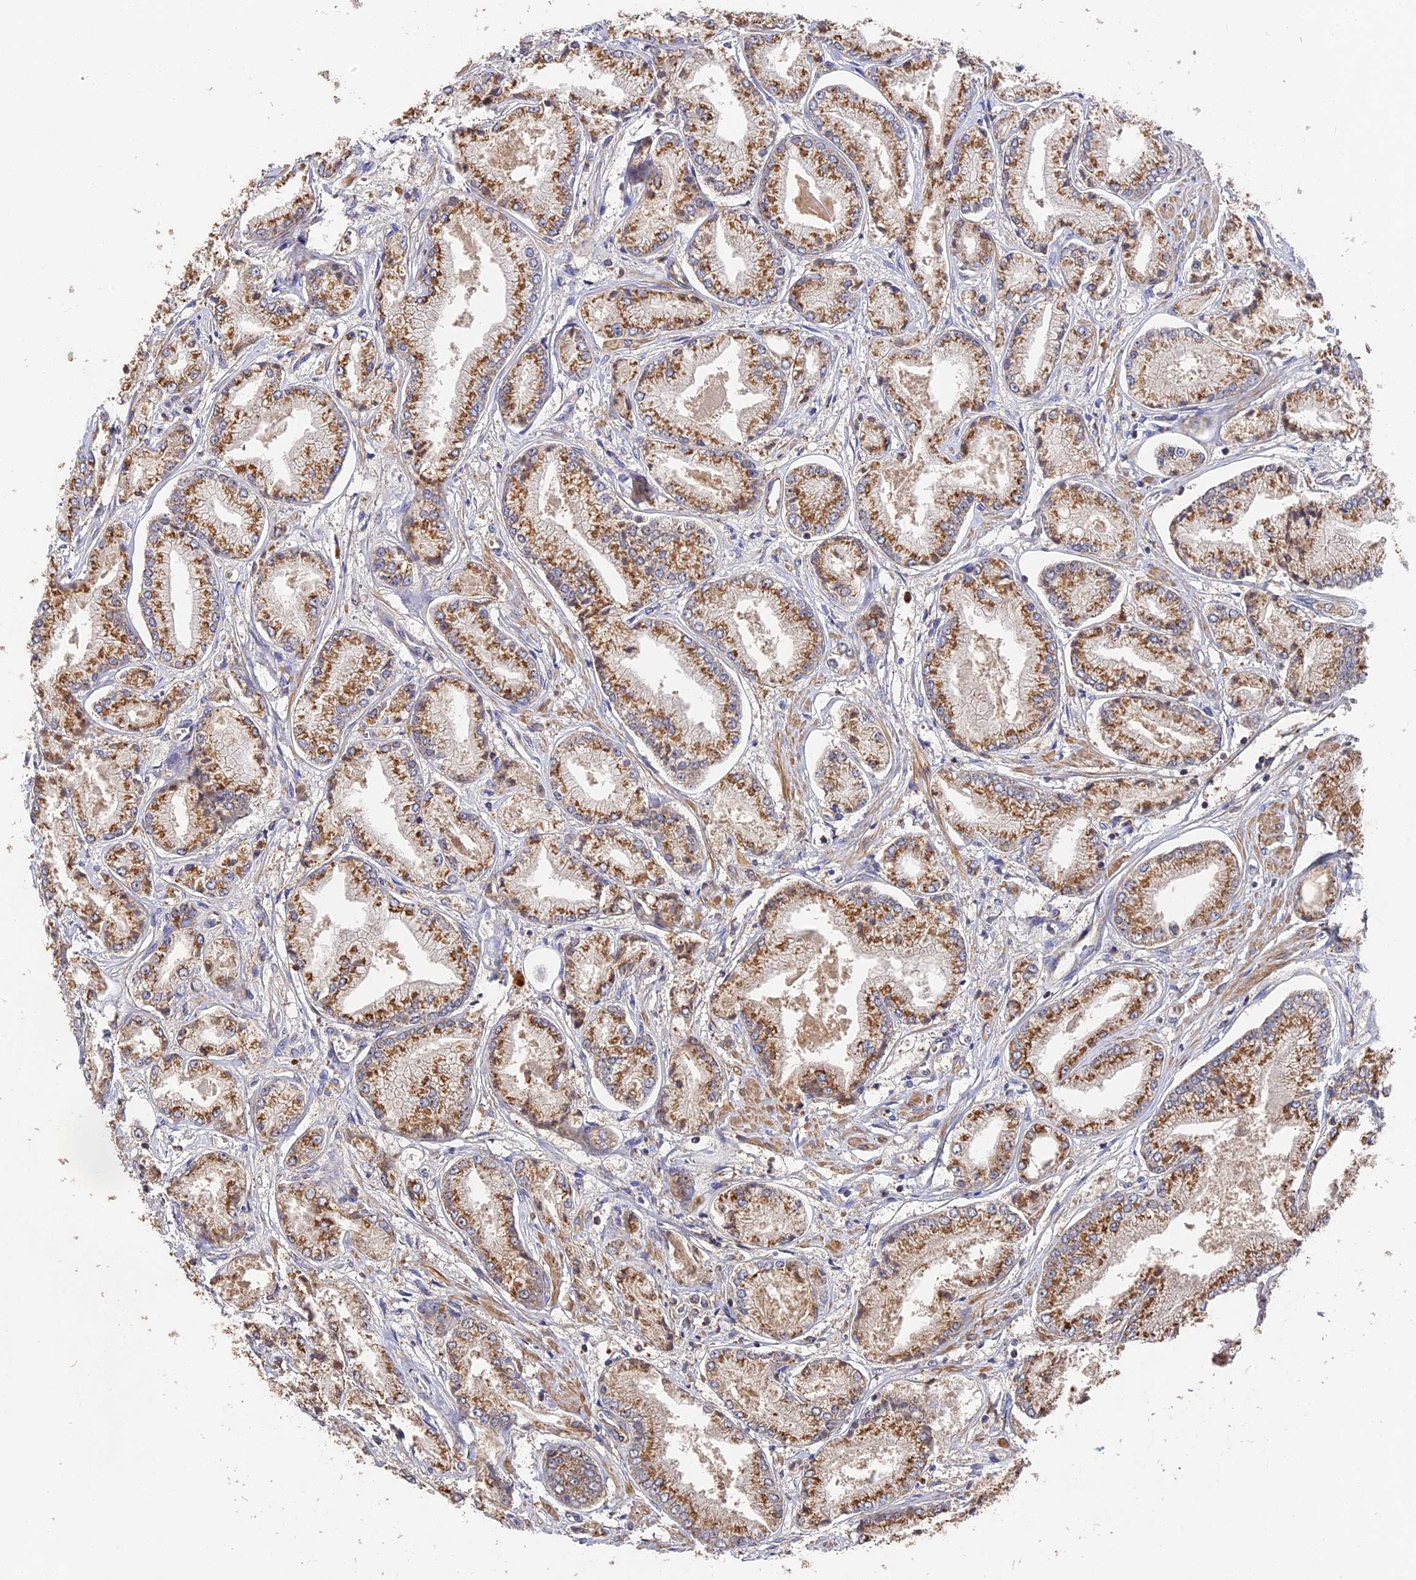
{"staining": {"intensity": "moderate", "quantity": ">75%", "location": "cytoplasmic/membranous"}, "tissue": "prostate cancer", "cell_type": "Tumor cells", "image_type": "cancer", "snomed": [{"axis": "morphology", "description": "Adenocarcinoma, Low grade"}, {"axis": "topography", "description": "Prostate"}], "caption": "High-power microscopy captured an immunohistochemistry (IHC) image of prostate cancer, revealing moderate cytoplasmic/membranous positivity in about >75% of tumor cells.", "gene": "DHRS11", "patient": {"sex": "male", "age": 60}}